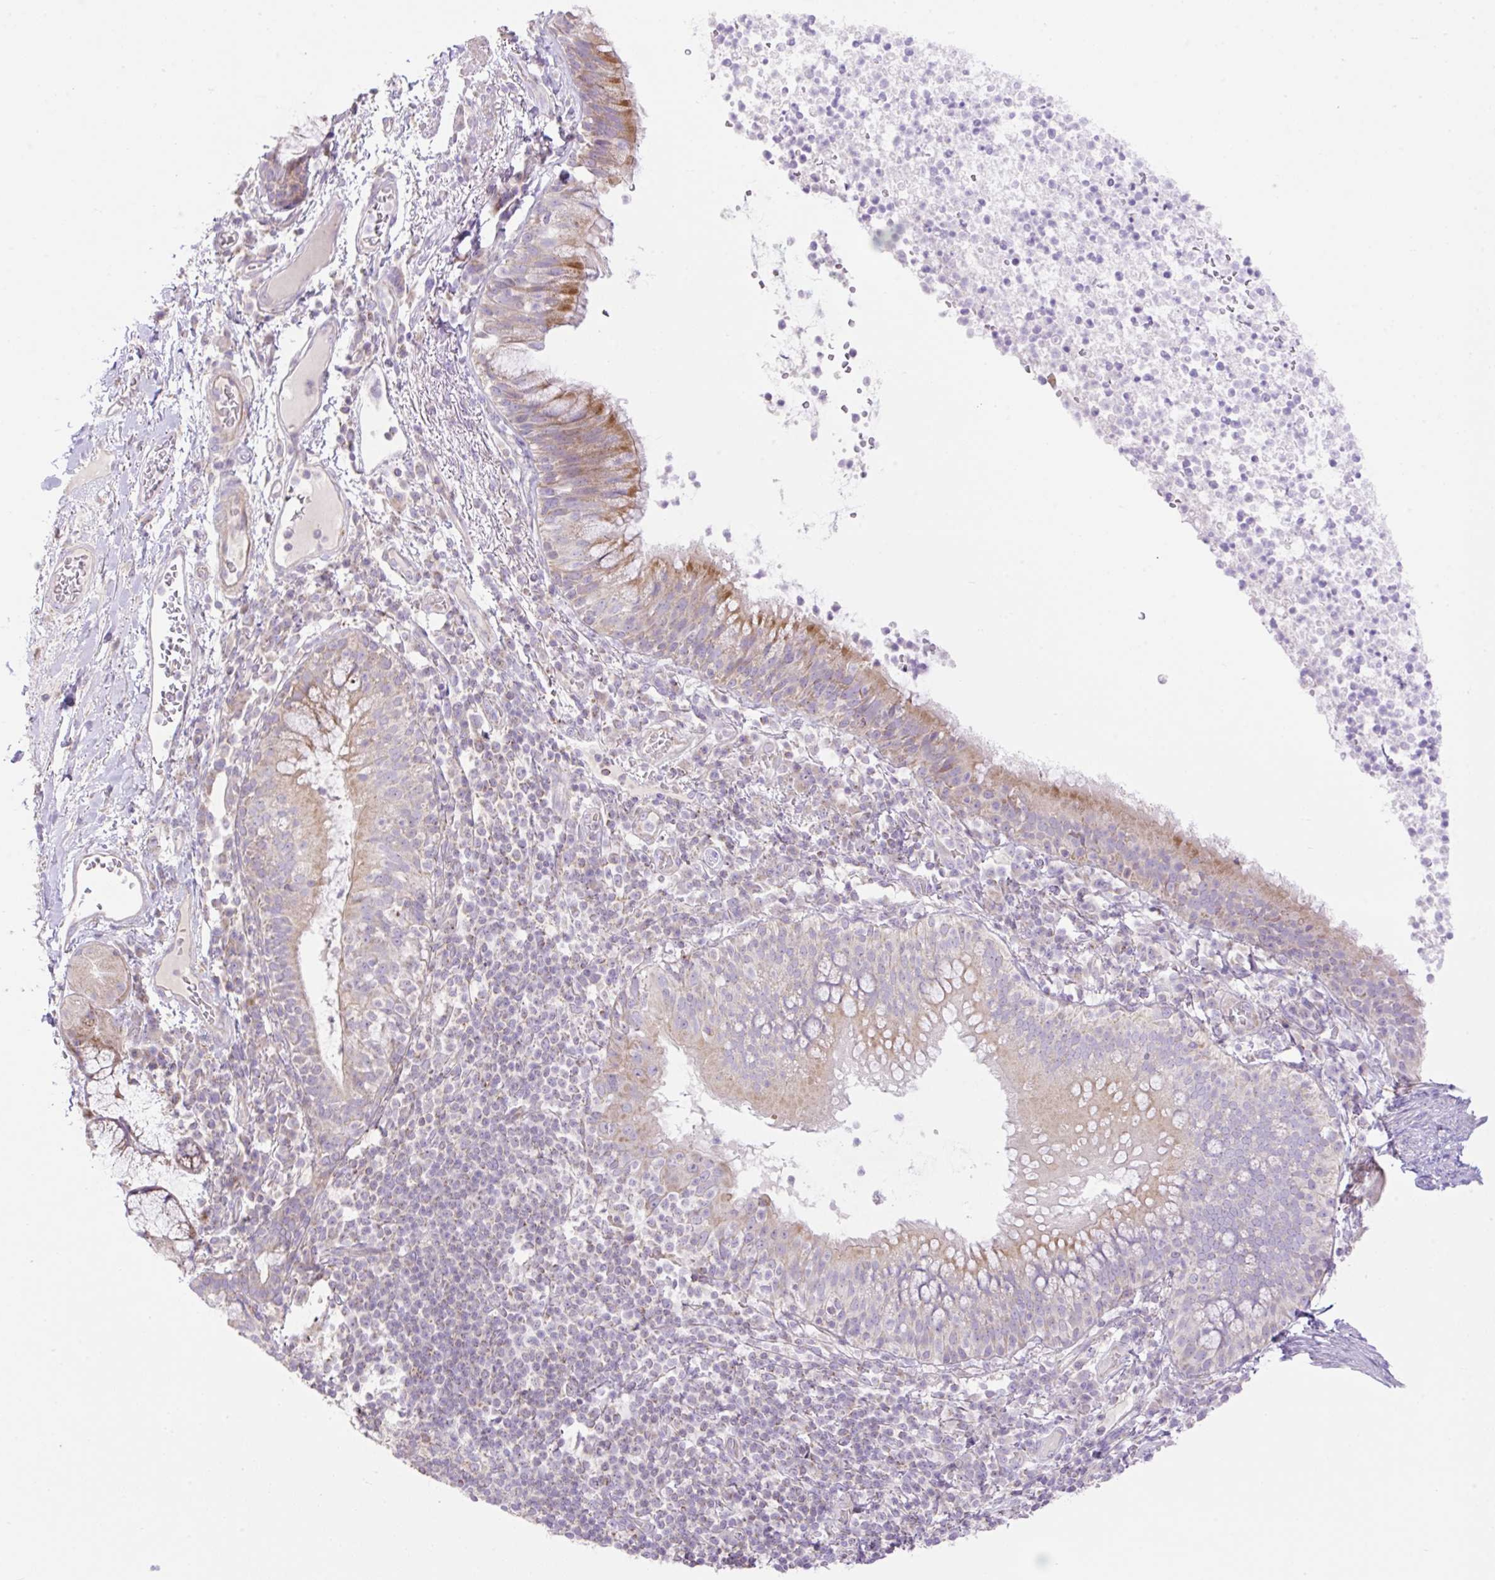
{"staining": {"intensity": "moderate", "quantity": "25%-75%", "location": "cytoplasmic/membranous"}, "tissue": "bronchus", "cell_type": "Respiratory epithelial cells", "image_type": "normal", "snomed": [{"axis": "morphology", "description": "Normal tissue, NOS"}, {"axis": "topography", "description": "Cartilage tissue"}, {"axis": "topography", "description": "Bronchus"}], "caption": "Bronchus stained with immunohistochemistry demonstrates moderate cytoplasmic/membranous staining in approximately 25%-75% of respiratory epithelial cells.", "gene": "VPS25", "patient": {"sex": "male", "age": 56}}